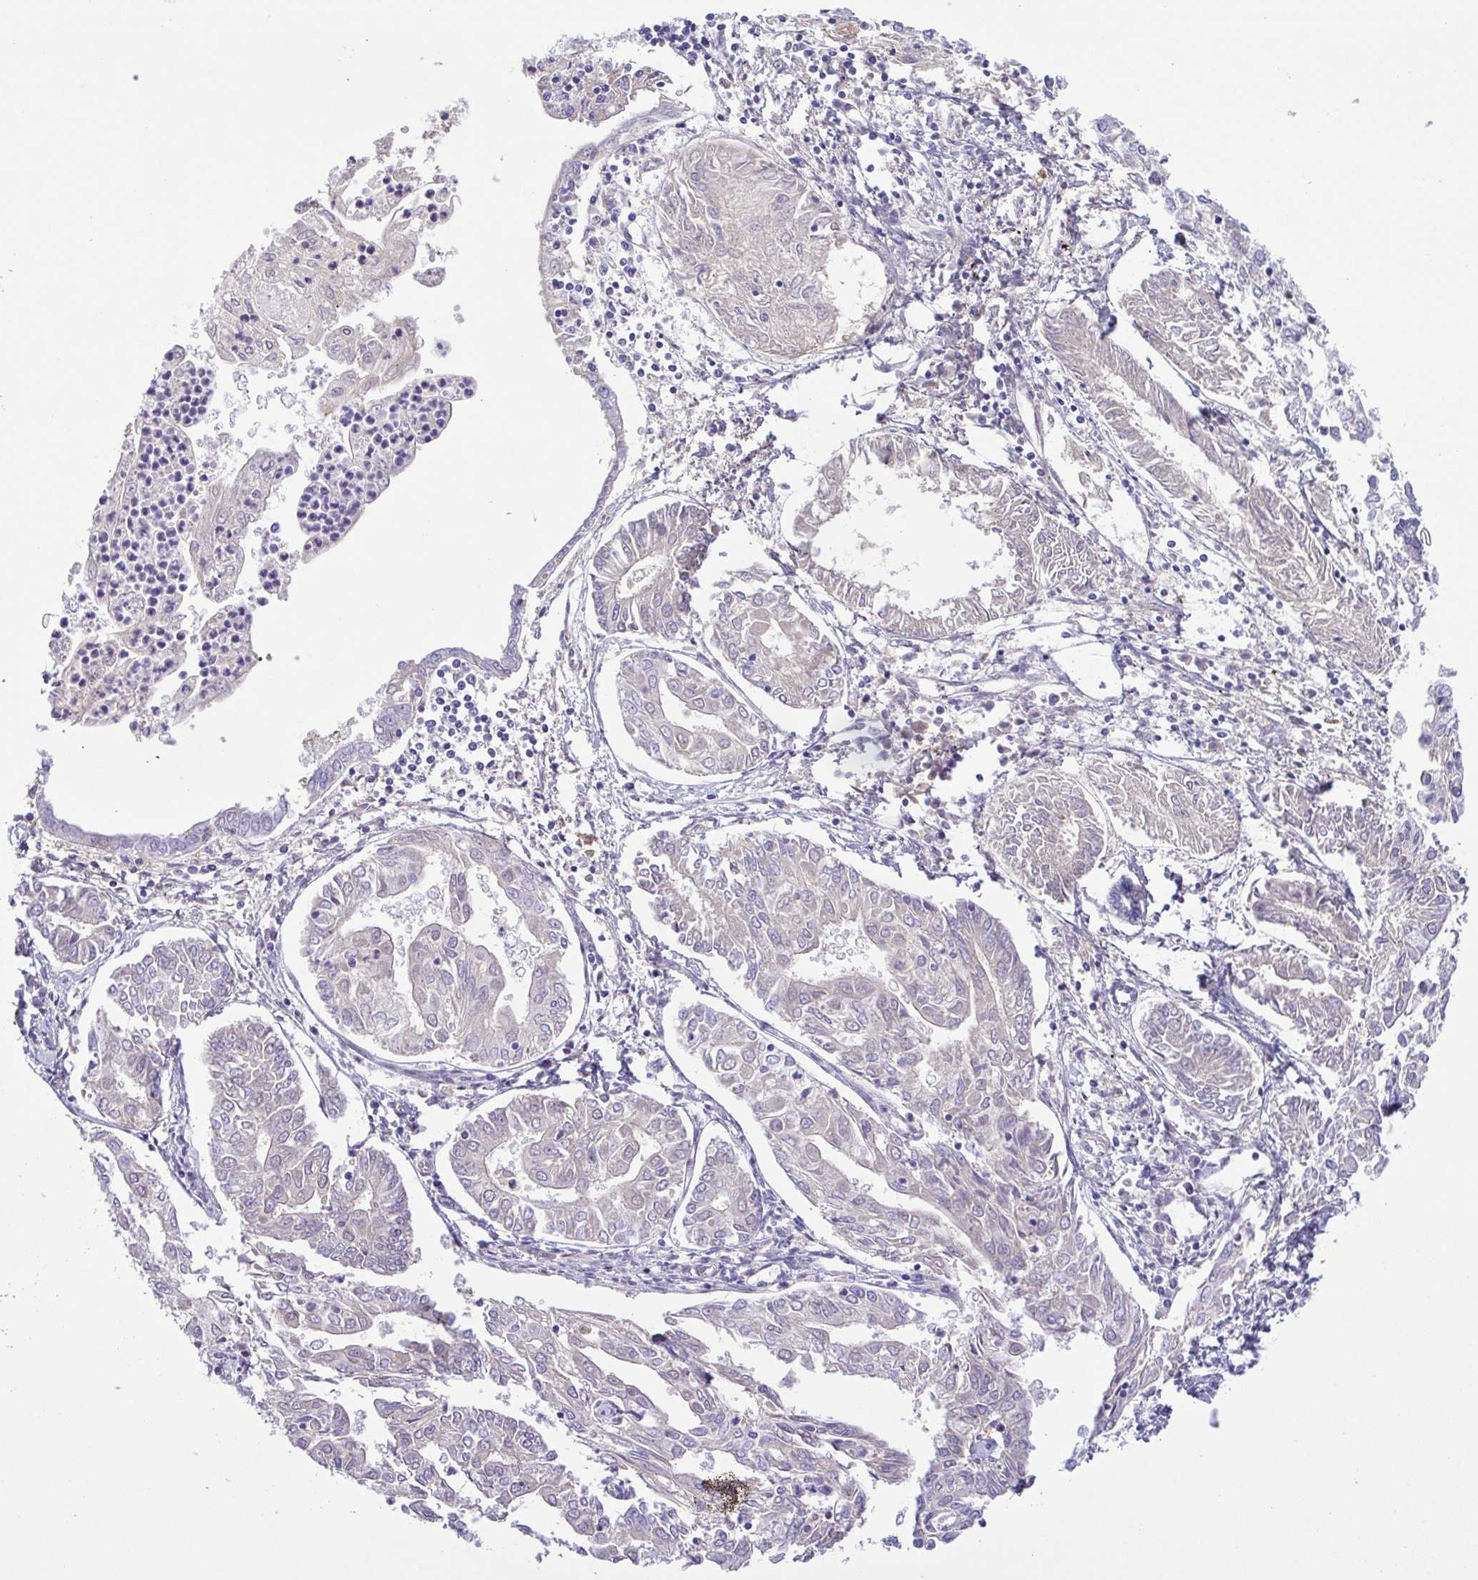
{"staining": {"intensity": "negative", "quantity": "none", "location": "none"}, "tissue": "endometrial cancer", "cell_type": "Tumor cells", "image_type": "cancer", "snomed": [{"axis": "morphology", "description": "Adenocarcinoma, NOS"}, {"axis": "topography", "description": "Endometrium"}], "caption": "Endometrial cancer (adenocarcinoma) was stained to show a protein in brown. There is no significant positivity in tumor cells.", "gene": "IGFL1", "patient": {"sex": "female", "age": 68}}